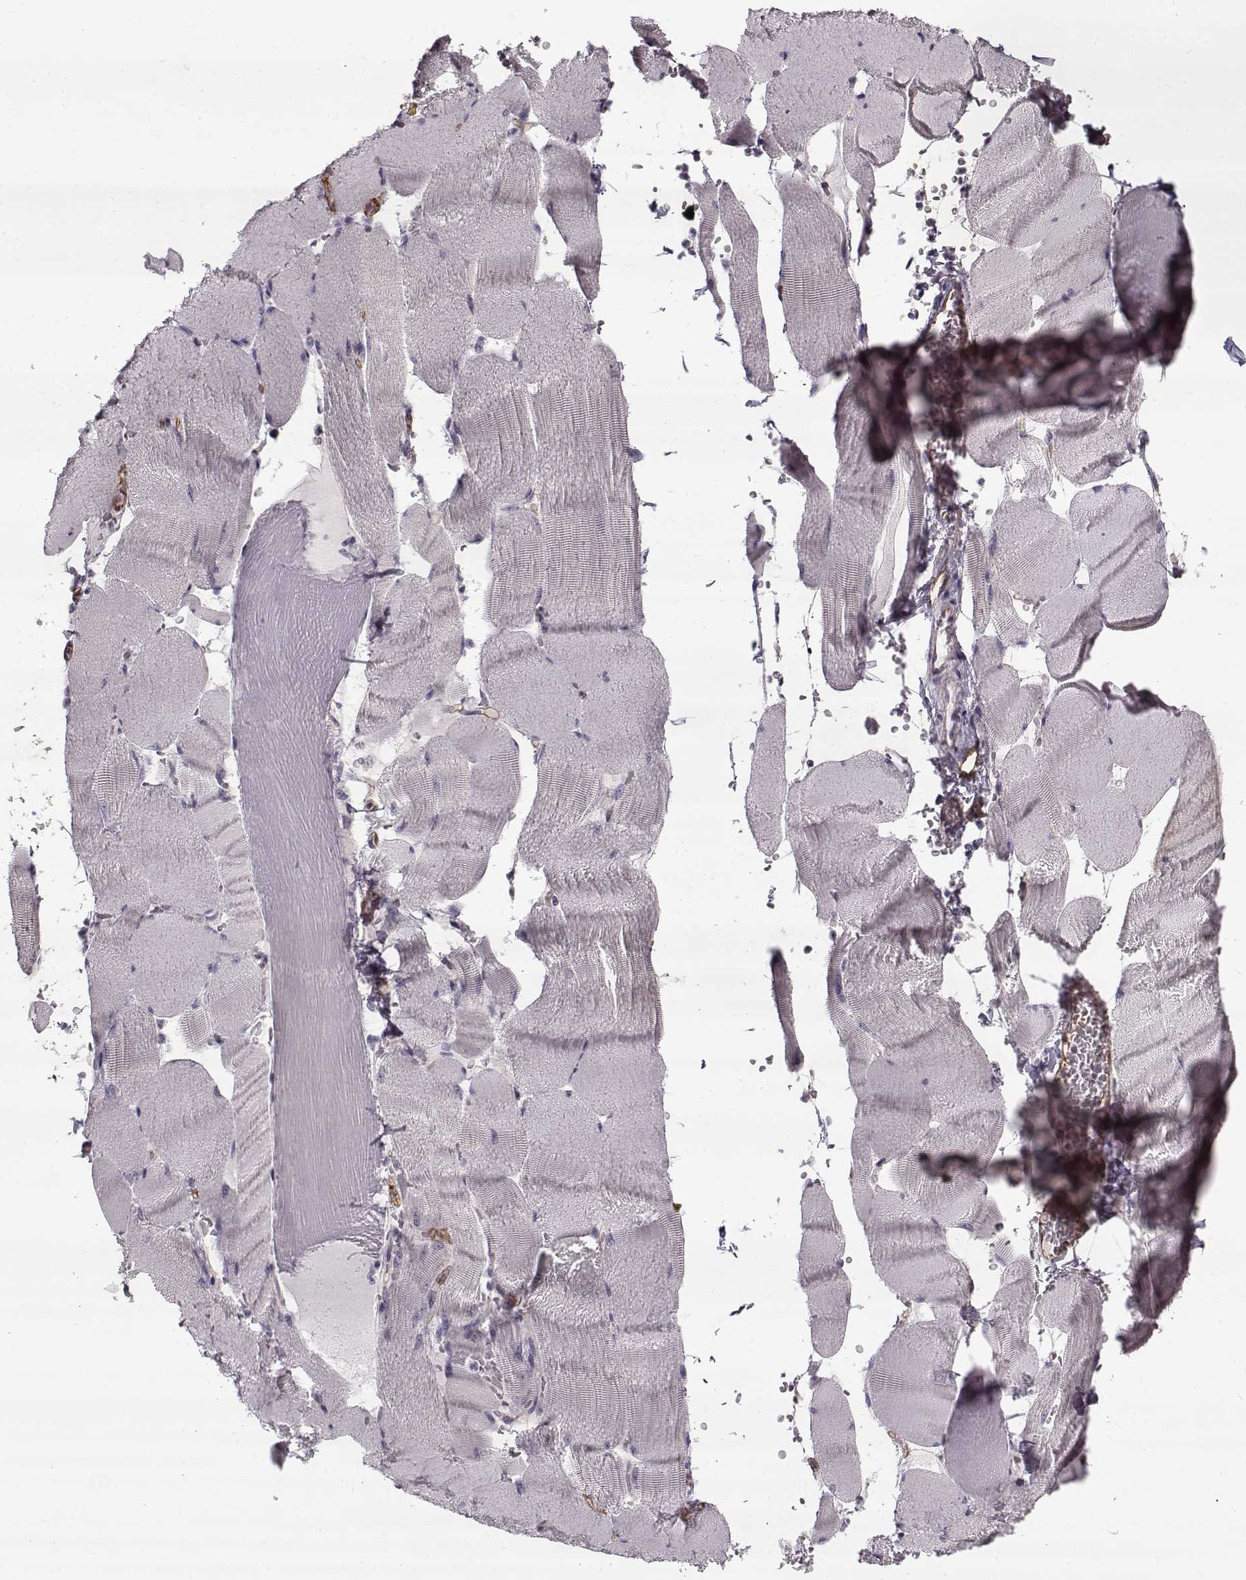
{"staining": {"intensity": "negative", "quantity": "none", "location": "none"}, "tissue": "skeletal muscle", "cell_type": "Myocytes", "image_type": "normal", "snomed": [{"axis": "morphology", "description": "Normal tissue, NOS"}, {"axis": "topography", "description": "Skeletal muscle"}], "caption": "IHC histopathology image of normal human skeletal muscle stained for a protein (brown), which shows no positivity in myocytes.", "gene": "PNMT", "patient": {"sex": "male", "age": 56}}